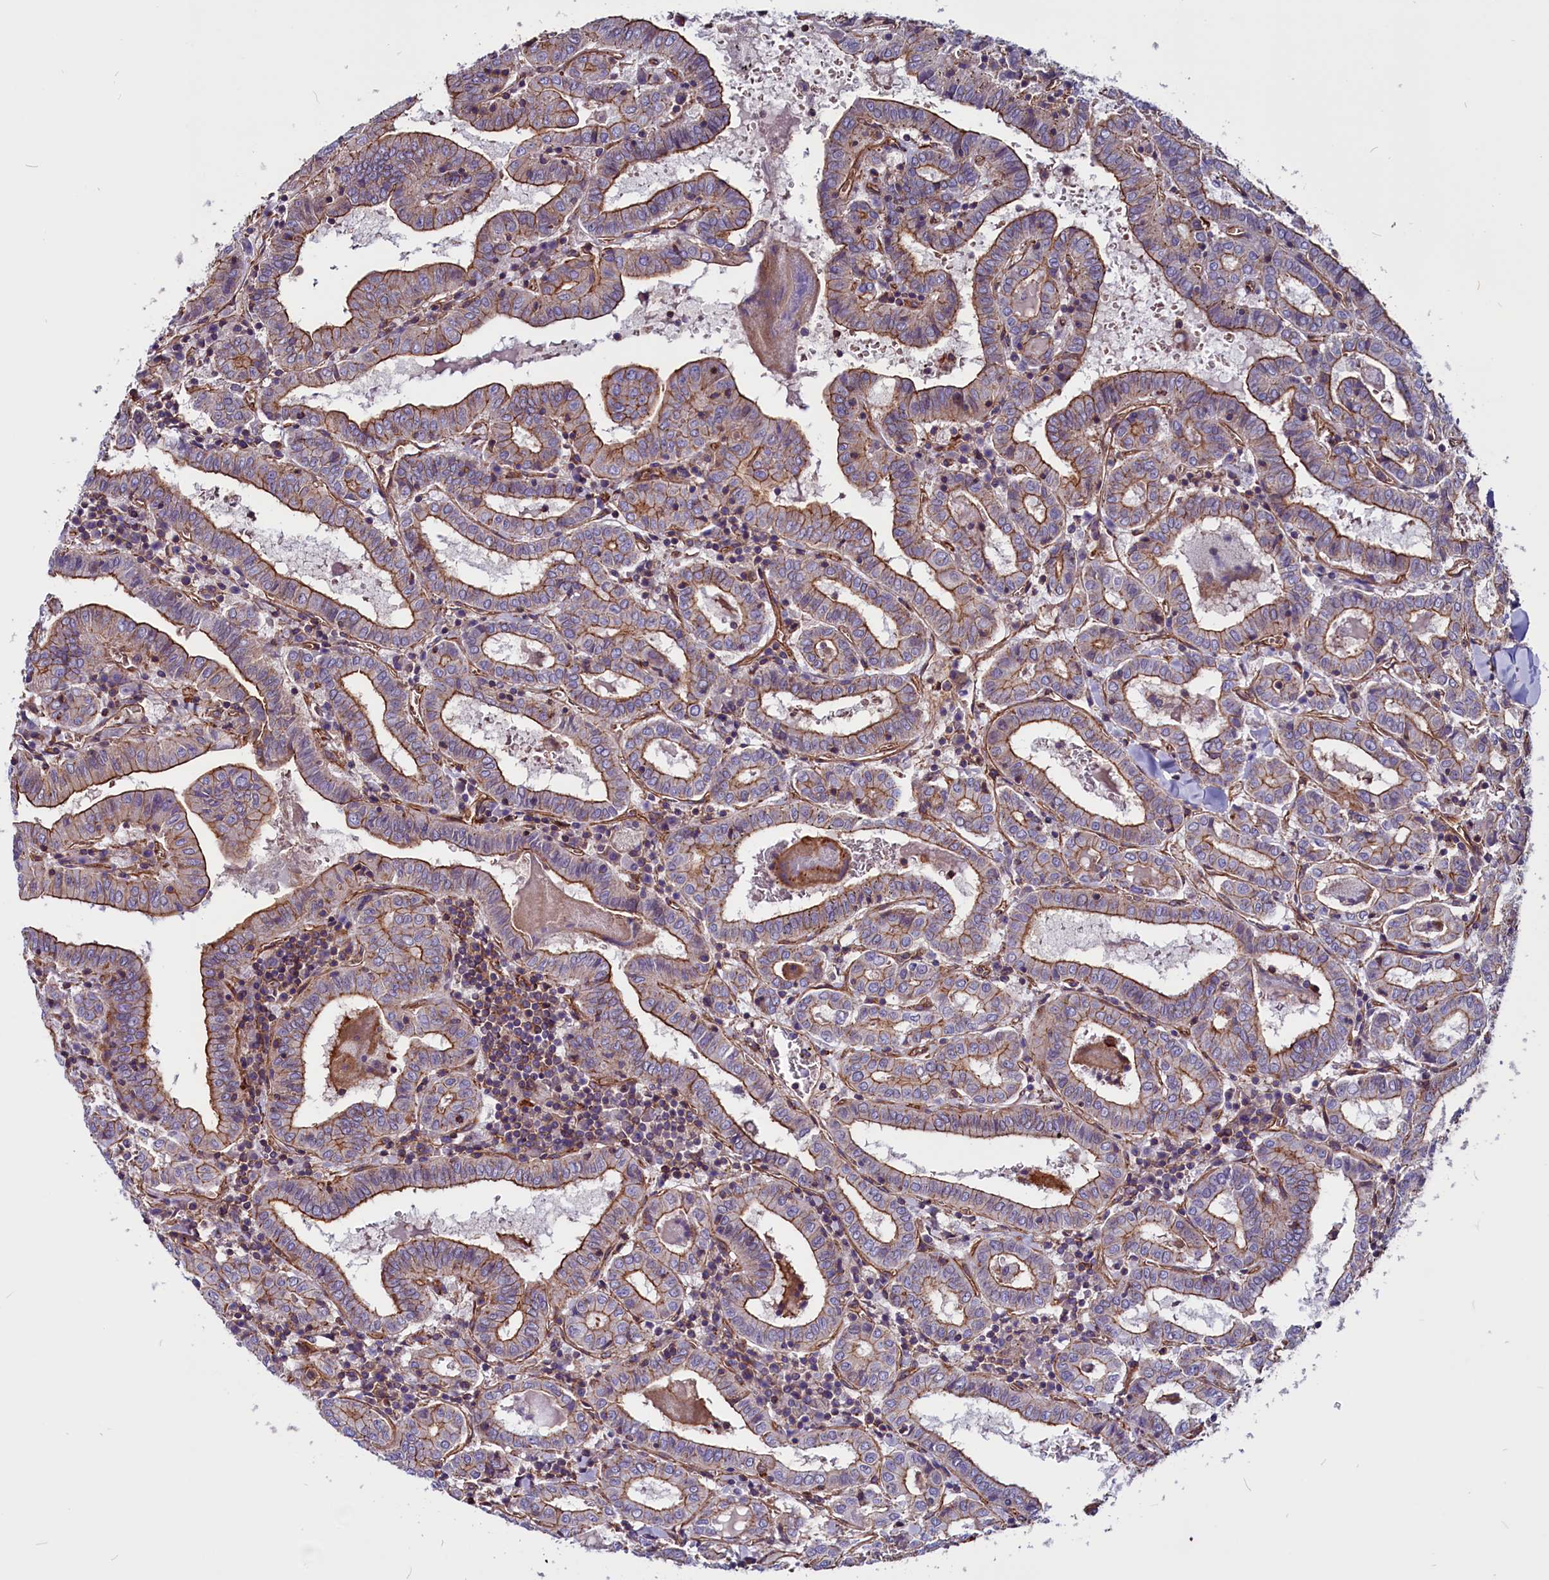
{"staining": {"intensity": "moderate", "quantity": "25%-75%", "location": "cytoplasmic/membranous"}, "tissue": "thyroid cancer", "cell_type": "Tumor cells", "image_type": "cancer", "snomed": [{"axis": "morphology", "description": "Papillary adenocarcinoma, NOS"}, {"axis": "topography", "description": "Thyroid gland"}], "caption": "IHC photomicrograph of human thyroid cancer (papillary adenocarcinoma) stained for a protein (brown), which shows medium levels of moderate cytoplasmic/membranous staining in approximately 25%-75% of tumor cells.", "gene": "ZNF749", "patient": {"sex": "female", "age": 72}}